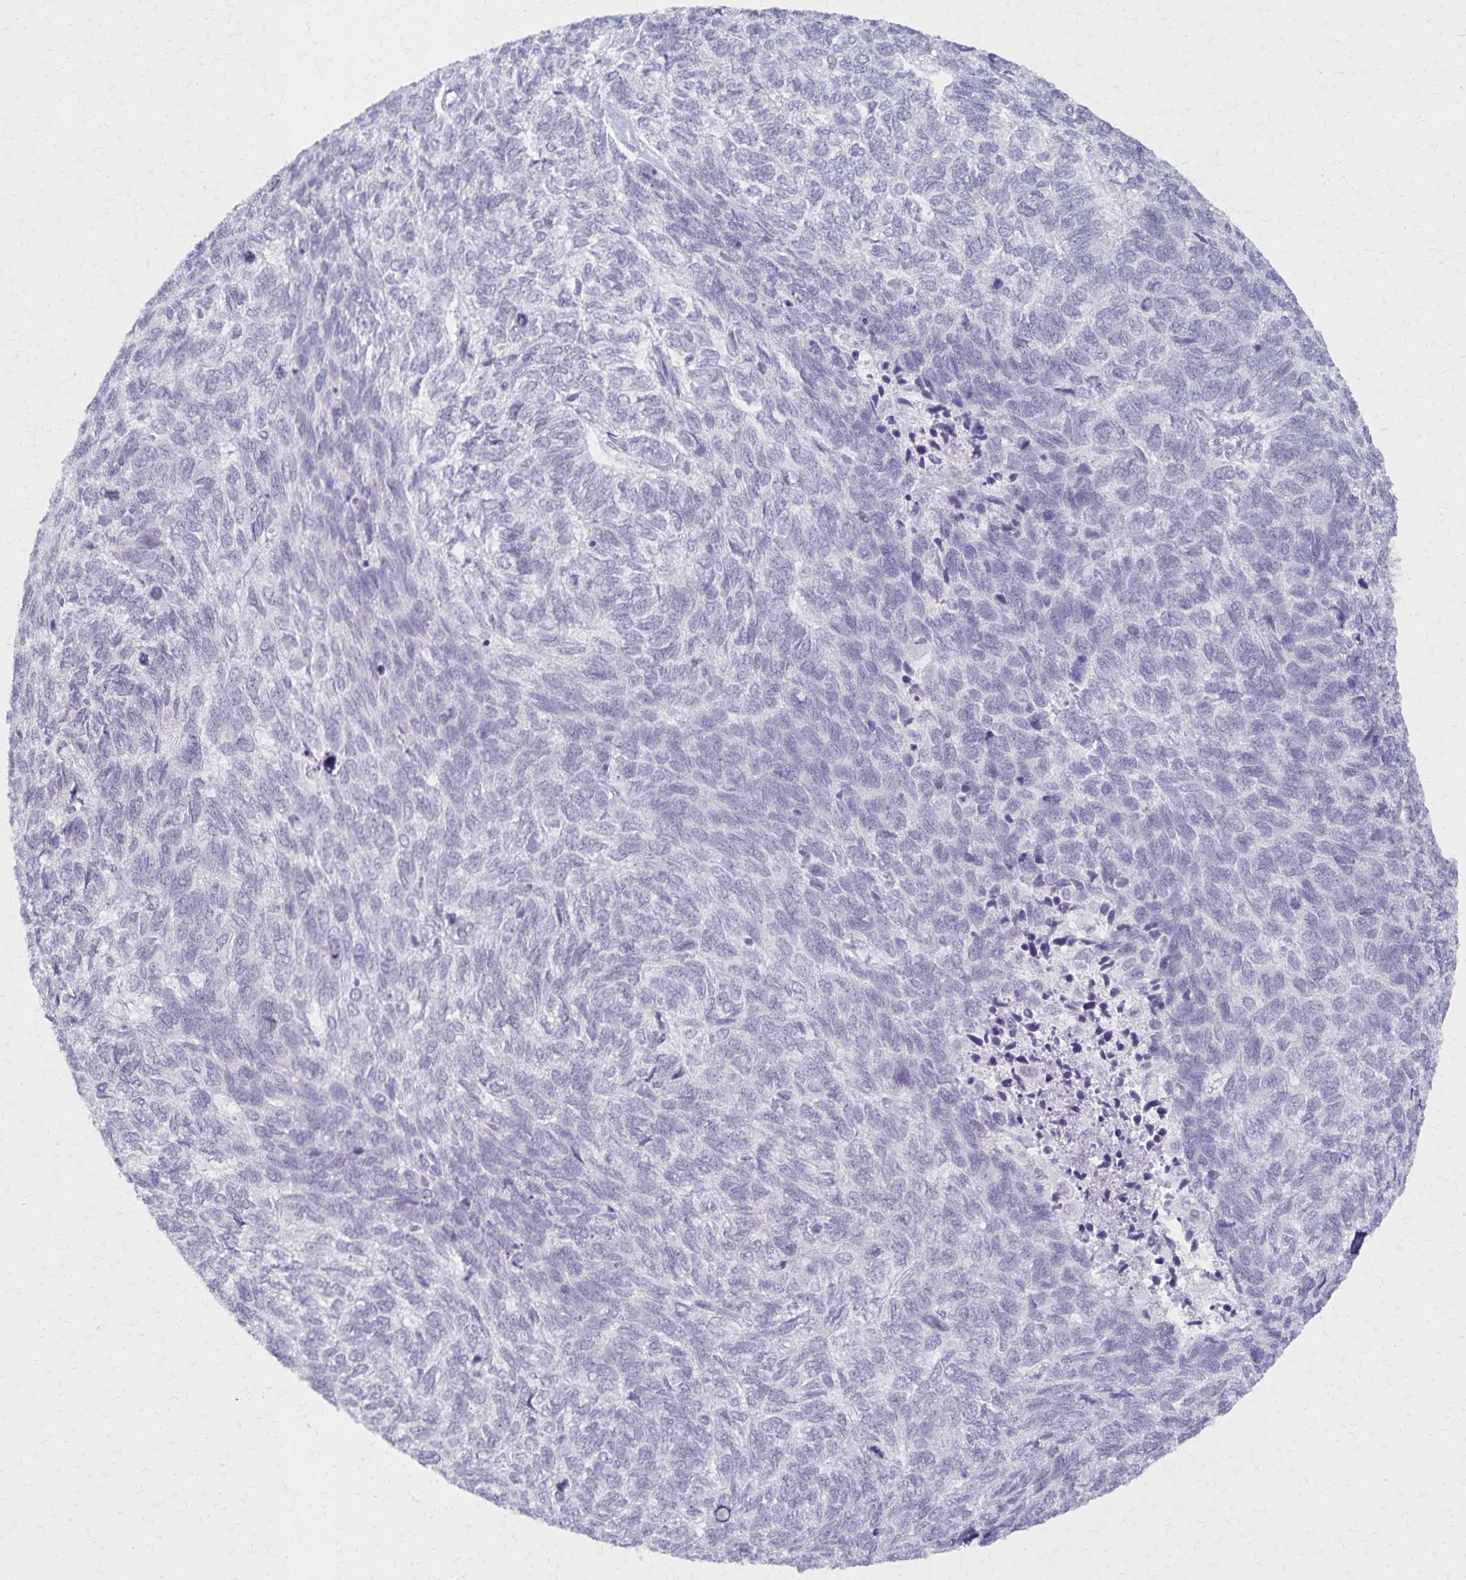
{"staining": {"intensity": "negative", "quantity": "none", "location": "none"}, "tissue": "skin cancer", "cell_type": "Tumor cells", "image_type": "cancer", "snomed": [{"axis": "morphology", "description": "Basal cell carcinoma"}, {"axis": "topography", "description": "Skin"}], "caption": "Human skin cancer stained for a protein using immunohistochemistry reveals no expression in tumor cells.", "gene": "MORC4", "patient": {"sex": "female", "age": 65}}